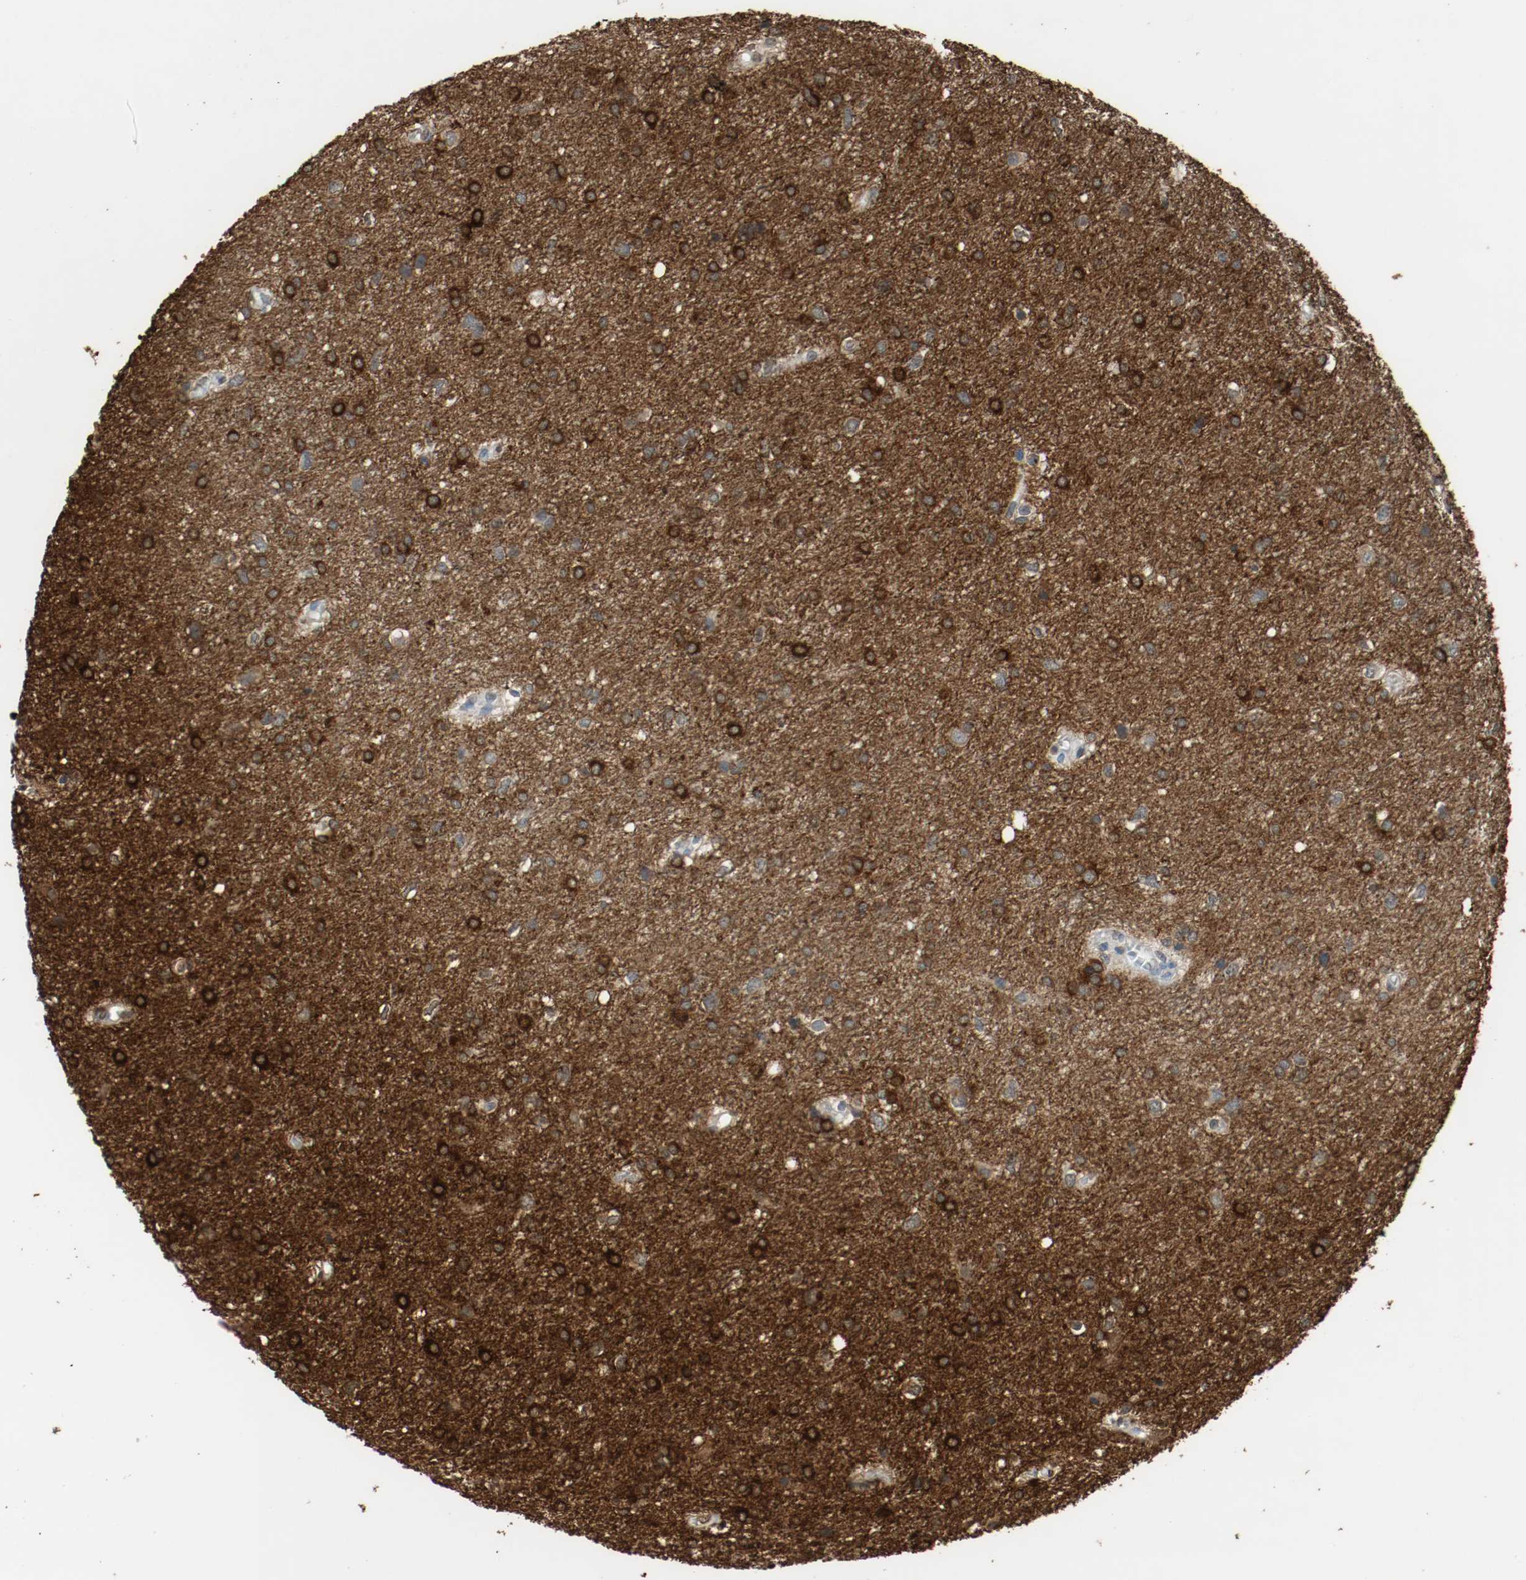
{"staining": {"intensity": "strong", "quantity": ">75%", "location": "cytoplasmic/membranous"}, "tissue": "glioma", "cell_type": "Tumor cells", "image_type": "cancer", "snomed": [{"axis": "morphology", "description": "Glioma, malignant, High grade"}, {"axis": "topography", "description": "Brain"}], "caption": "Immunohistochemical staining of human malignant glioma (high-grade) demonstrates high levels of strong cytoplasmic/membranous protein staining in about >75% of tumor cells.", "gene": "RTN4", "patient": {"sex": "female", "age": 59}}